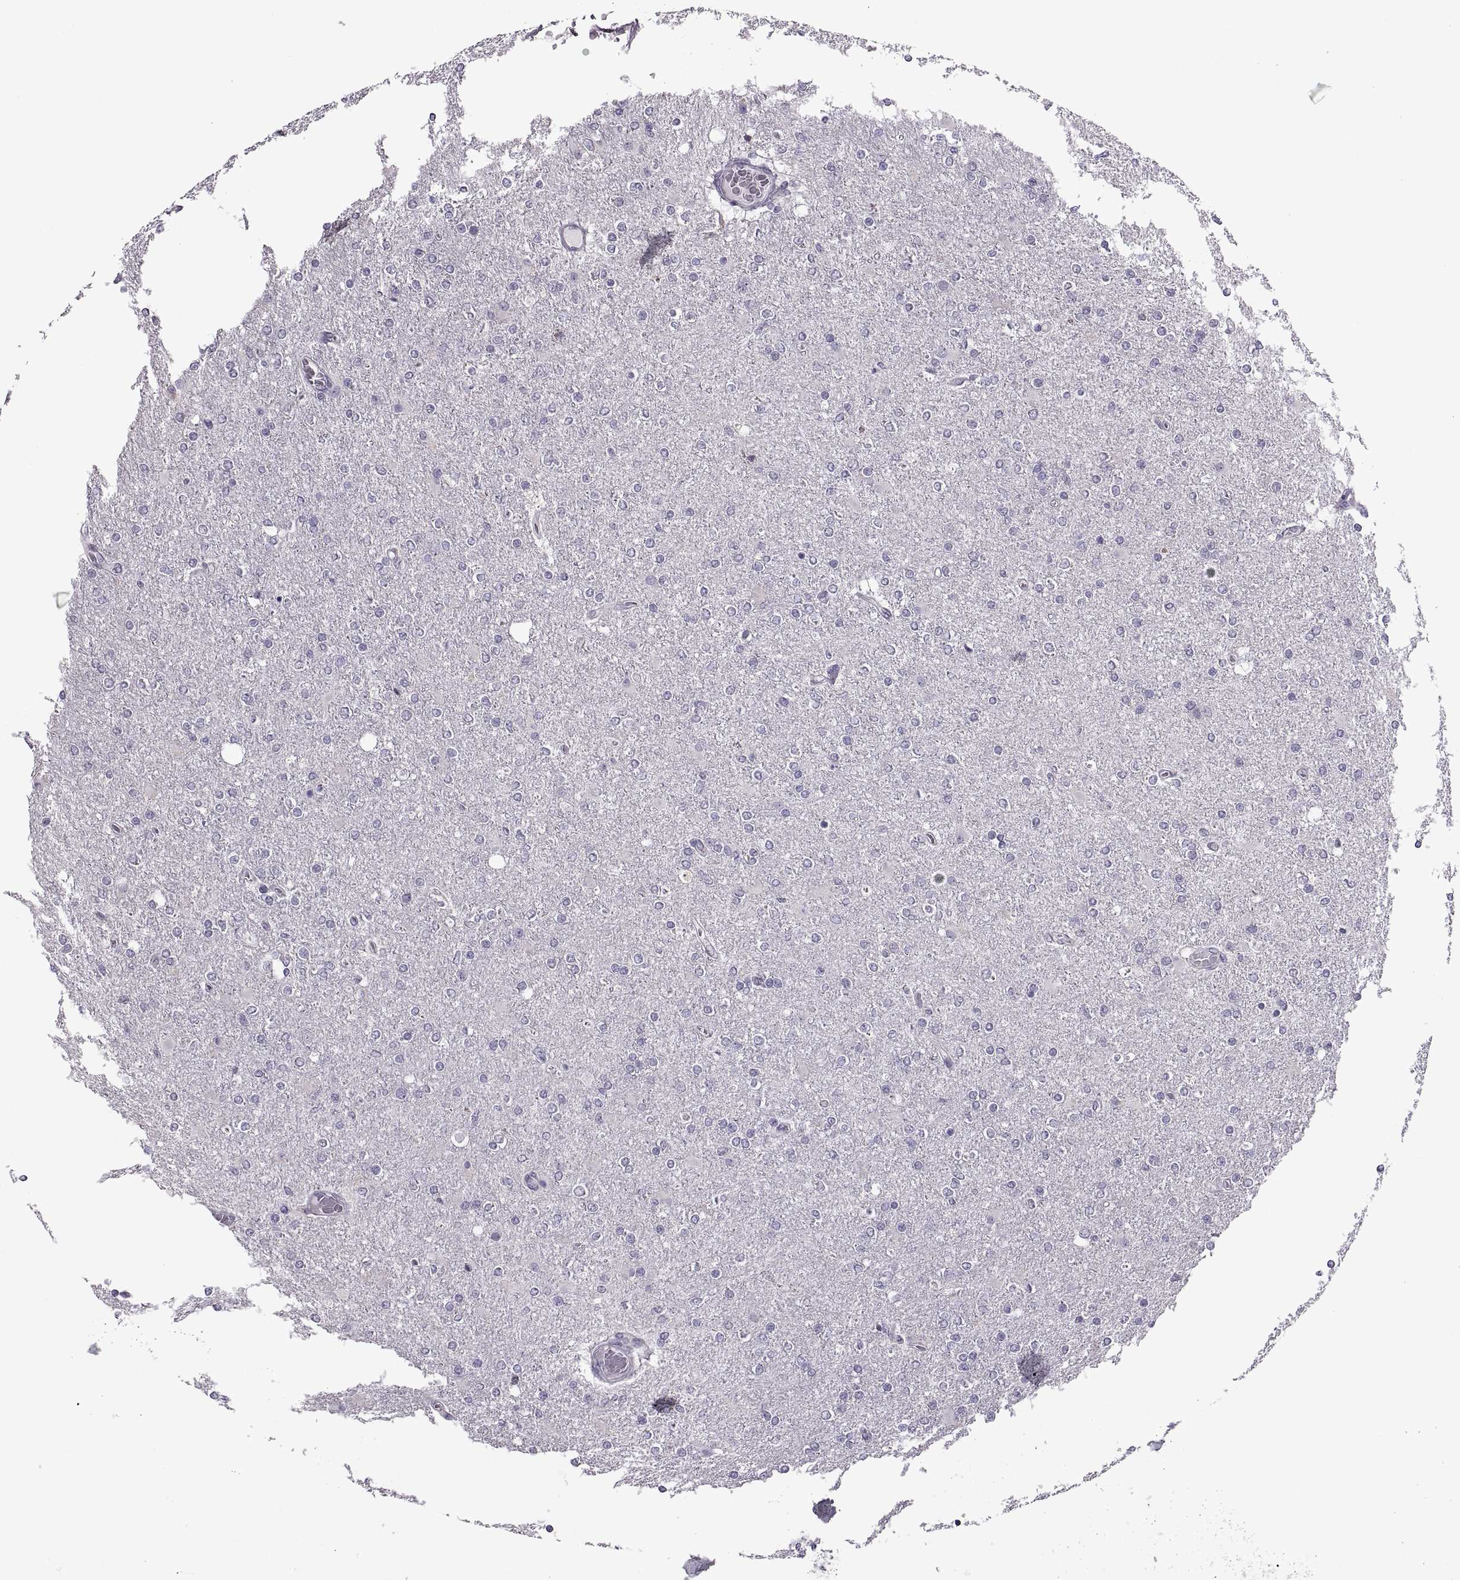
{"staining": {"intensity": "negative", "quantity": "none", "location": "none"}, "tissue": "glioma", "cell_type": "Tumor cells", "image_type": "cancer", "snomed": [{"axis": "morphology", "description": "Glioma, malignant, High grade"}, {"axis": "topography", "description": "Cerebral cortex"}], "caption": "The micrograph reveals no staining of tumor cells in glioma.", "gene": "LETM2", "patient": {"sex": "male", "age": 70}}